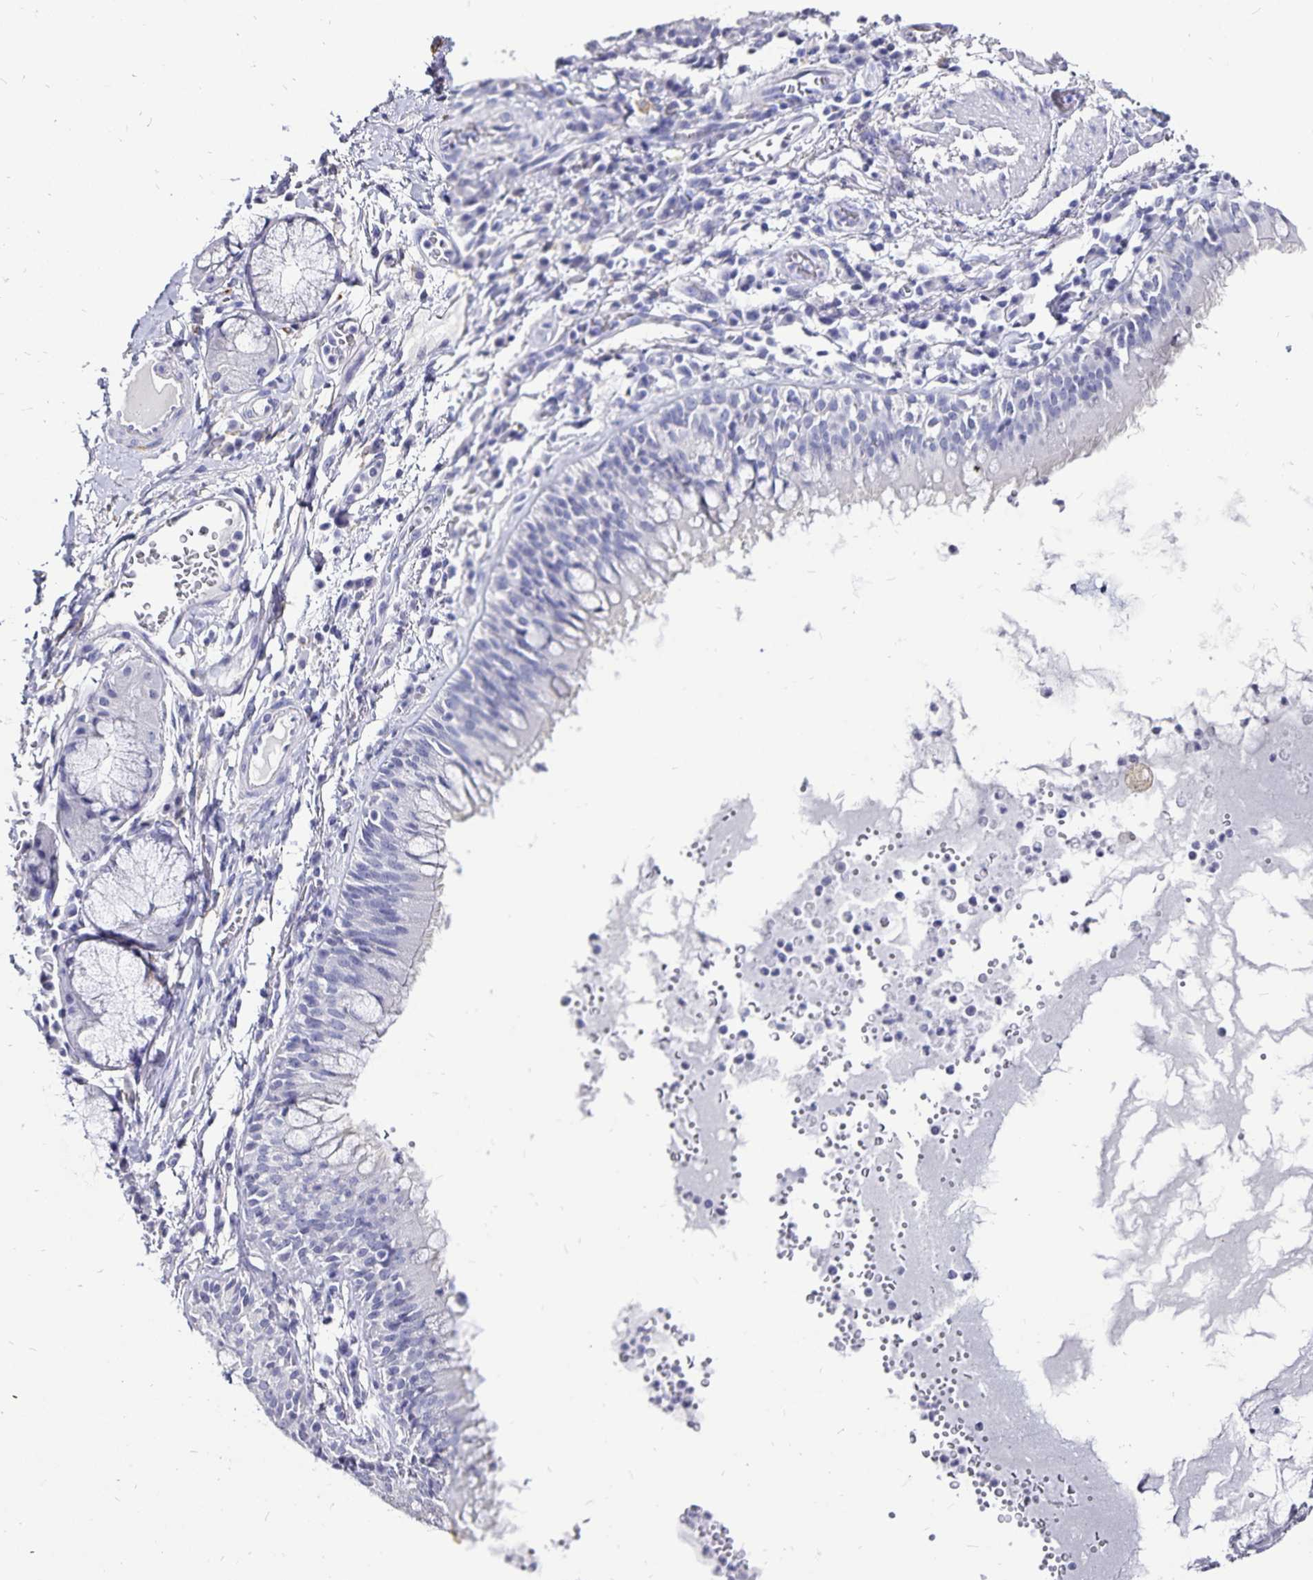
{"staining": {"intensity": "negative", "quantity": "none", "location": "none"}, "tissue": "bronchus", "cell_type": "Respiratory epithelial cells", "image_type": "normal", "snomed": [{"axis": "morphology", "description": "Normal tissue, NOS"}, {"axis": "topography", "description": "Cartilage tissue"}, {"axis": "topography", "description": "Bronchus"}], "caption": "High power microscopy image of an IHC micrograph of normal bronchus, revealing no significant staining in respiratory epithelial cells.", "gene": "PLAC1", "patient": {"sex": "male", "age": 56}}